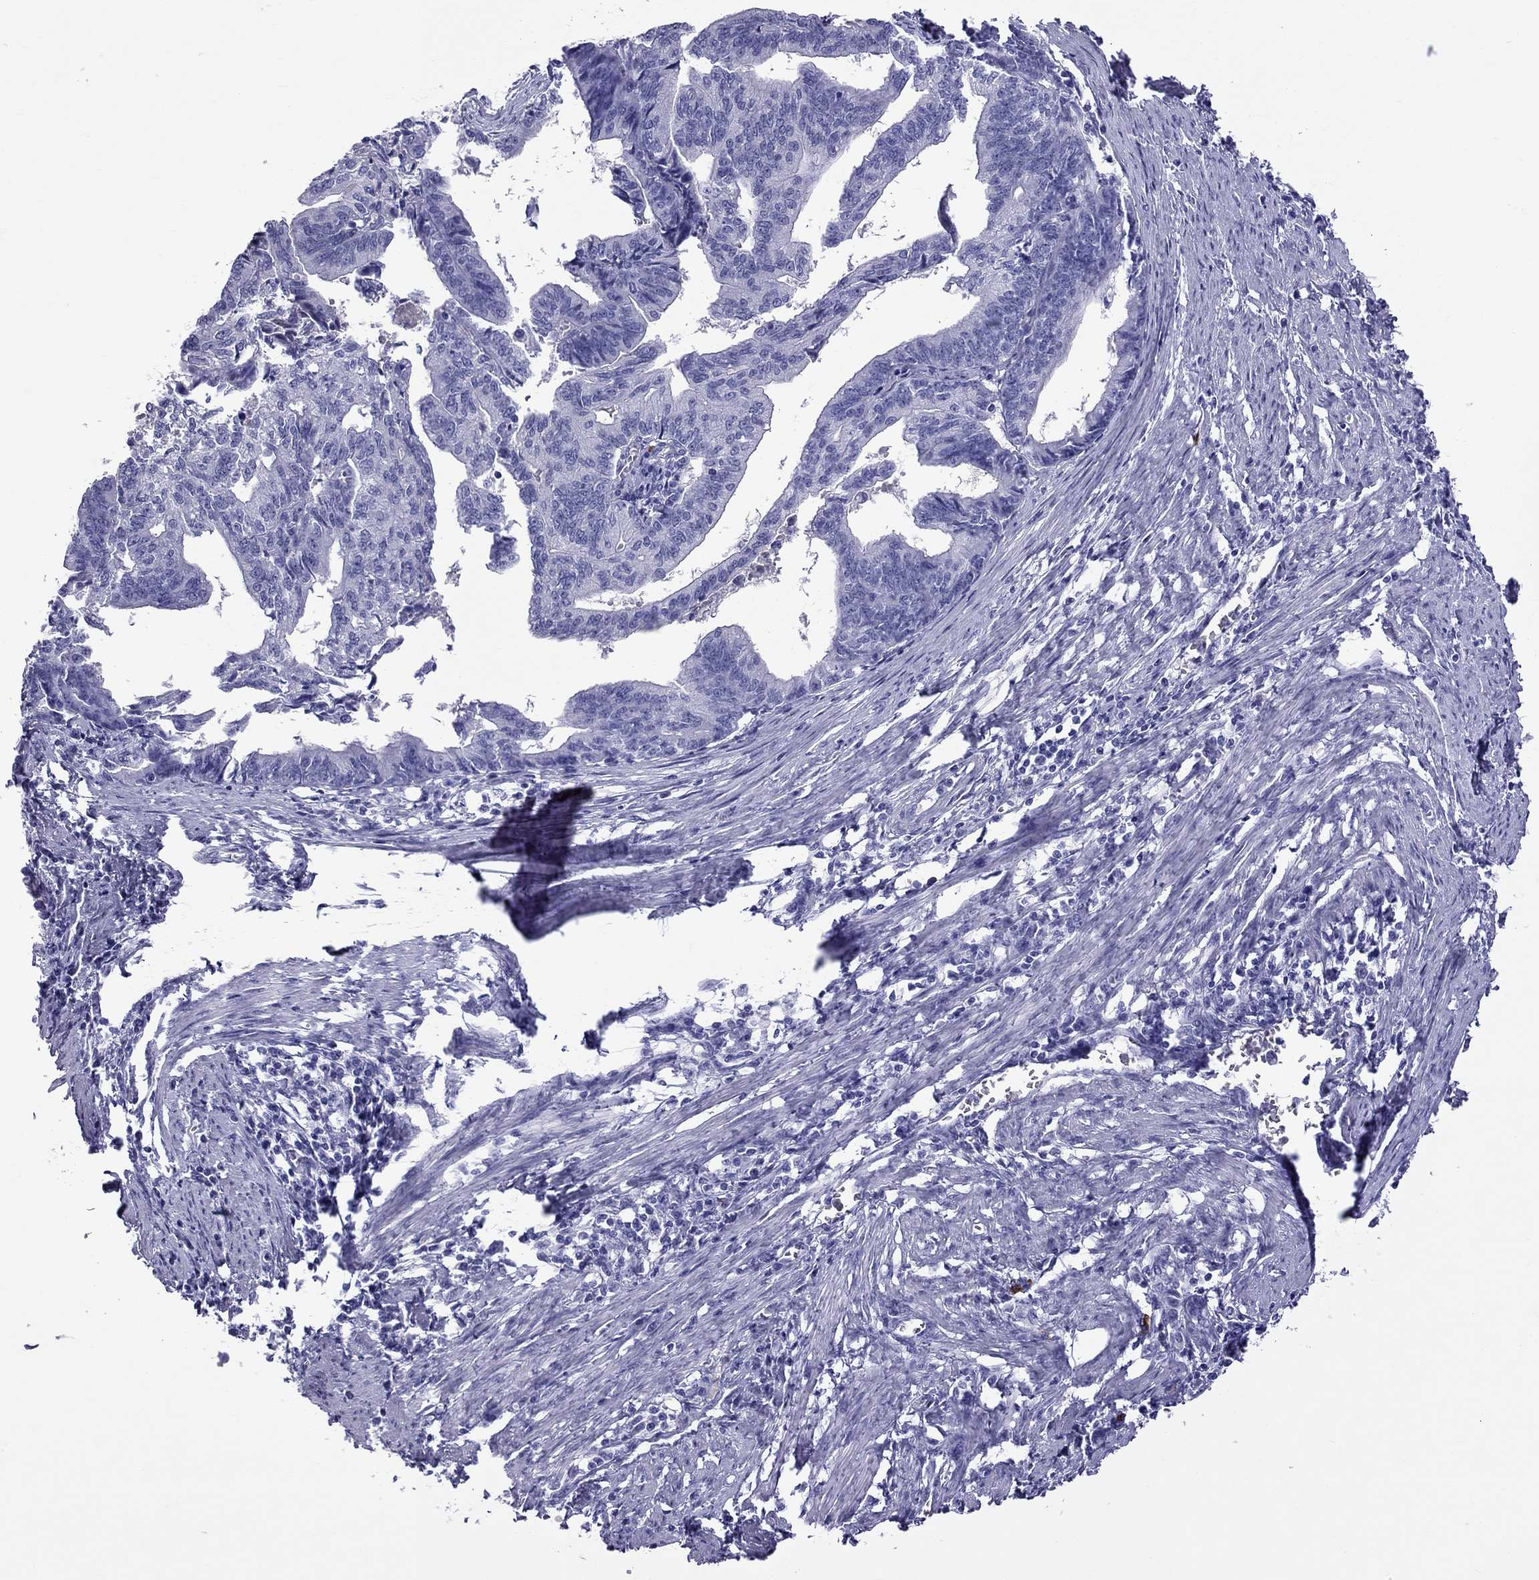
{"staining": {"intensity": "negative", "quantity": "none", "location": "none"}, "tissue": "endometrial cancer", "cell_type": "Tumor cells", "image_type": "cancer", "snomed": [{"axis": "morphology", "description": "Adenocarcinoma, NOS"}, {"axis": "topography", "description": "Endometrium"}], "caption": "Endometrial adenocarcinoma was stained to show a protein in brown. There is no significant expression in tumor cells.", "gene": "SCART1", "patient": {"sex": "female", "age": 65}}